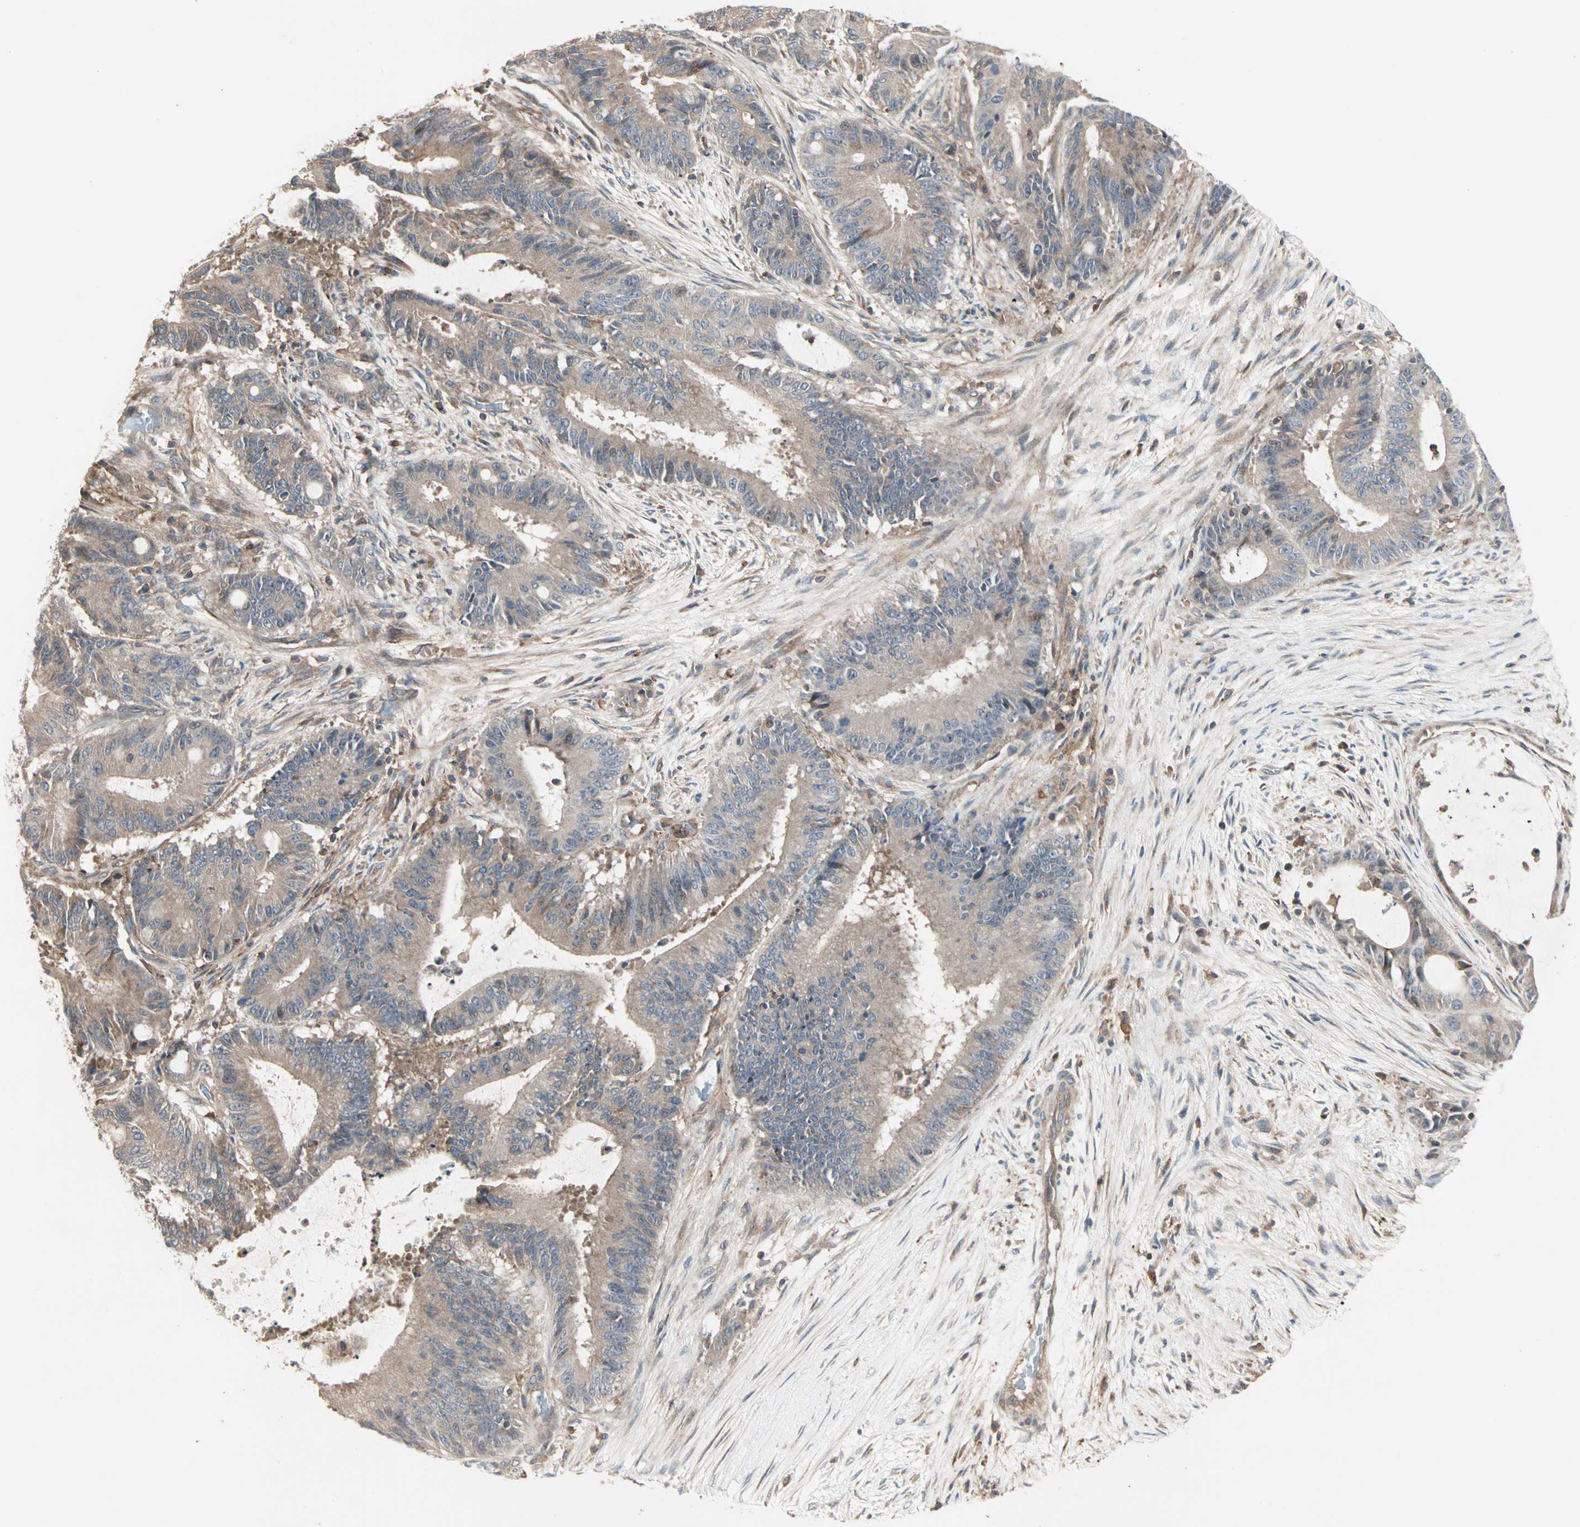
{"staining": {"intensity": "weak", "quantity": ">75%", "location": "cytoplasmic/membranous"}, "tissue": "liver cancer", "cell_type": "Tumor cells", "image_type": "cancer", "snomed": [{"axis": "morphology", "description": "Cholangiocarcinoma"}, {"axis": "topography", "description": "Liver"}], "caption": "Tumor cells display low levels of weak cytoplasmic/membranous expression in approximately >75% of cells in human liver cancer (cholangiocarcinoma).", "gene": "GNAI2", "patient": {"sex": "female", "age": 73}}